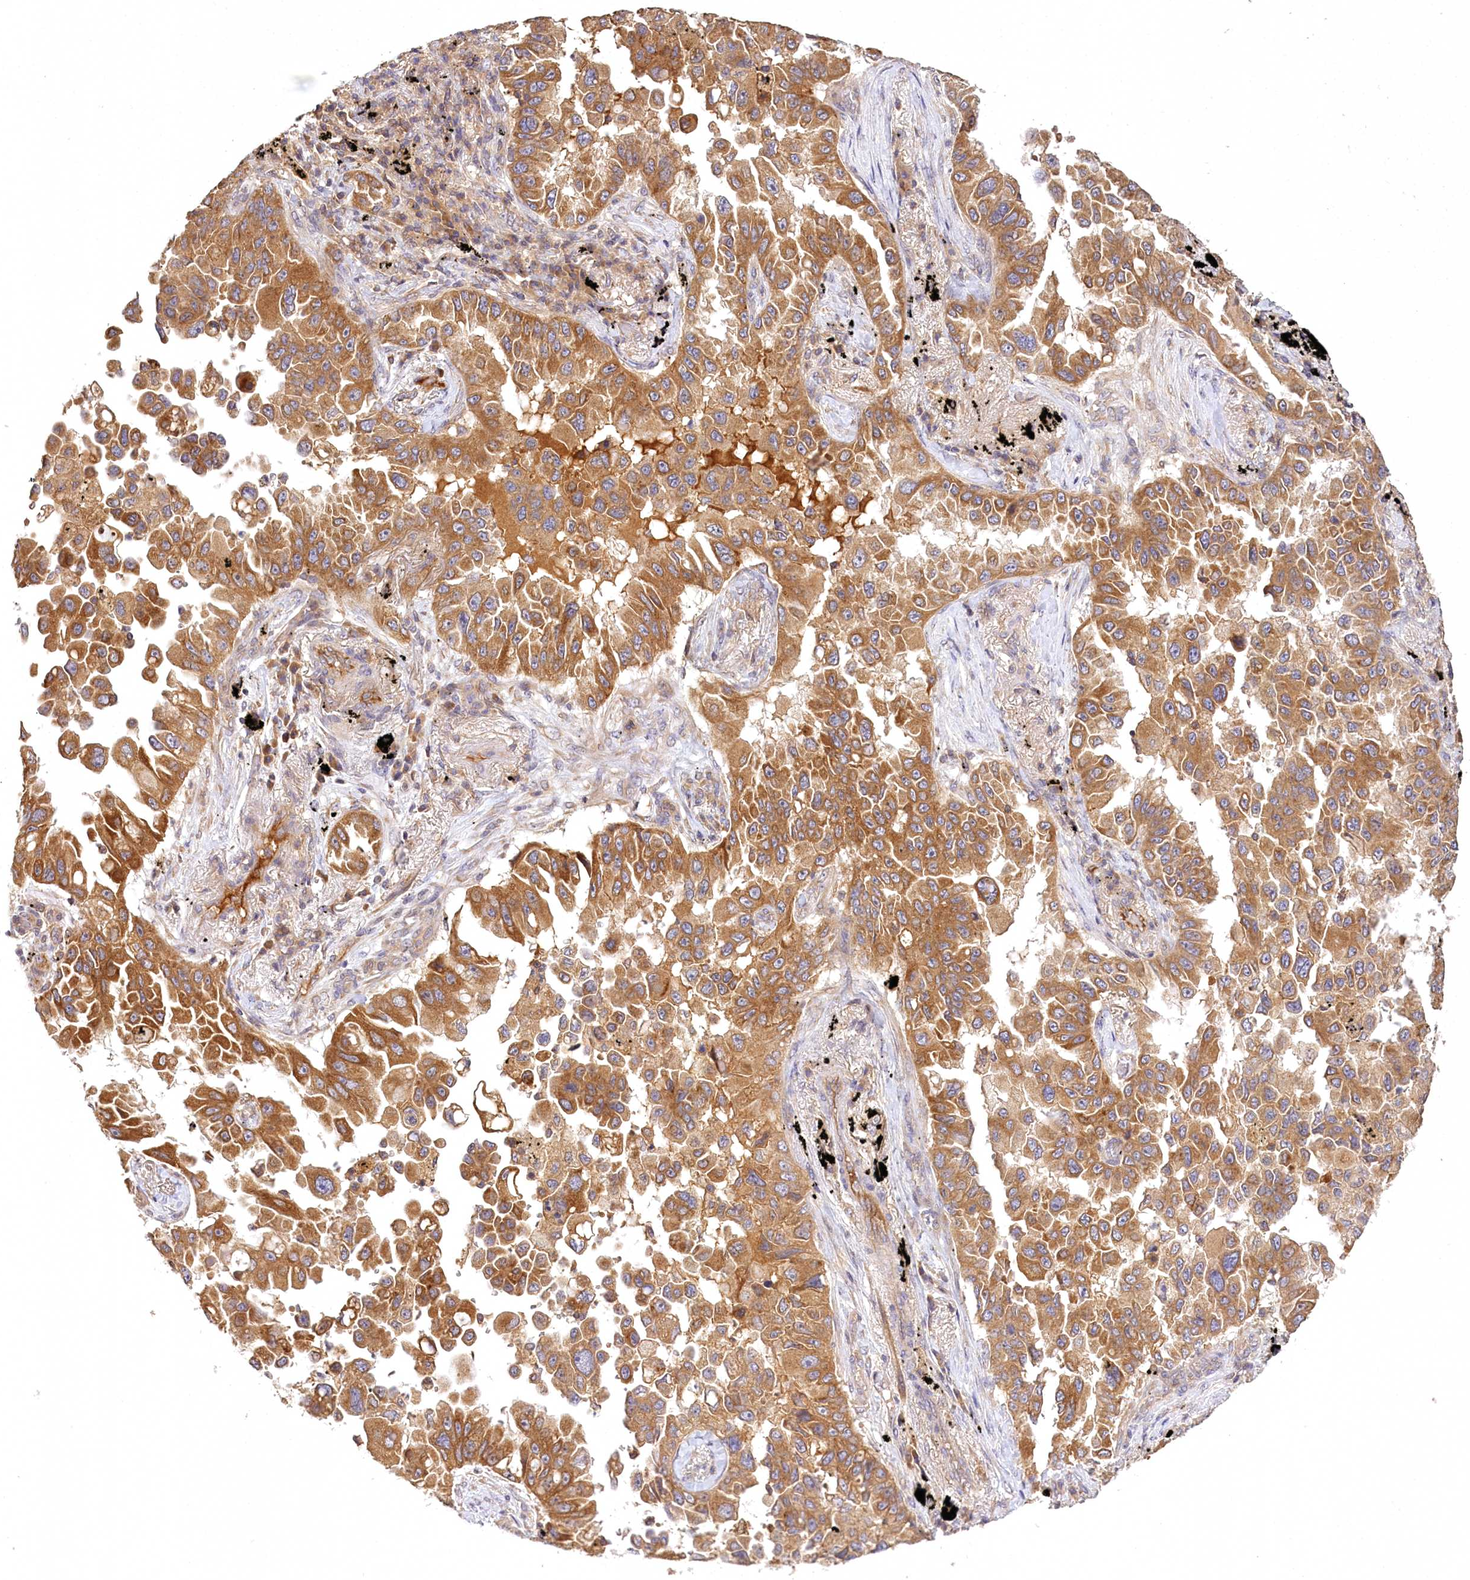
{"staining": {"intensity": "moderate", "quantity": ">75%", "location": "cytoplasmic/membranous"}, "tissue": "lung cancer", "cell_type": "Tumor cells", "image_type": "cancer", "snomed": [{"axis": "morphology", "description": "Adenocarcinoma, NOS"}, {"axis": "topography", "description": "Lung"}], "caption": "A photomicrograph of human adenocarcinoma (lung) stained for a protein demonstrates moderate cytoplasmic/membranous brown staining in tumor cells.", "gene": "LSS", "patient": {"sex": "female", "age": 67}}